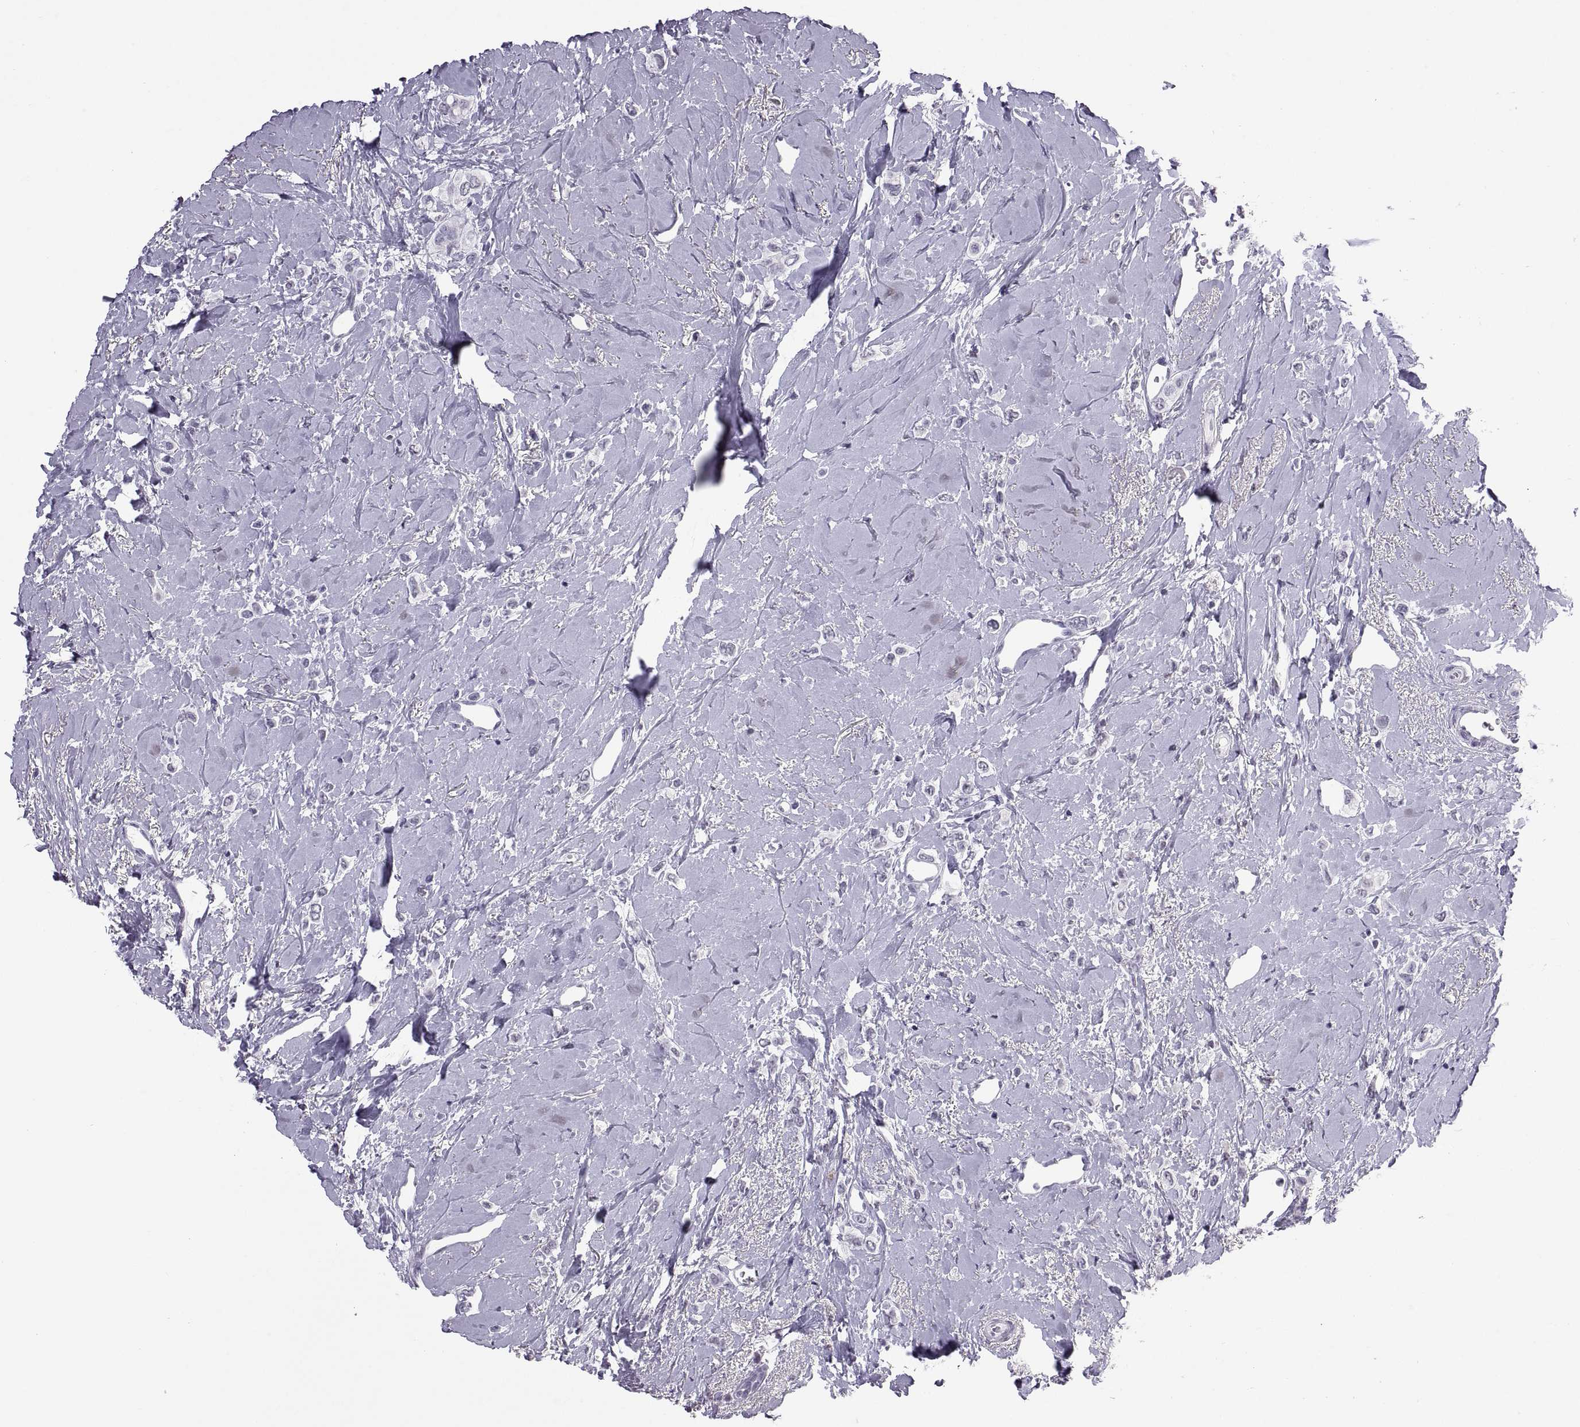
{"staining": {"intensity": "negative", "quantity": "none", "location": "none"}, "tissue": "breast cancer", "cell_type": "Tumor cells", "image_type": "cancer", "snomed": [{"axis": "morphology", "description": "Lobular carcinoma"}, {"axis": "topography", "description": "Breast"}], "caption": "Tumor cells are negative for protein expression in human breast lobular carcinoma.", "gene": "CARTPT", "patient": {"sex": "female", "age": 66}}